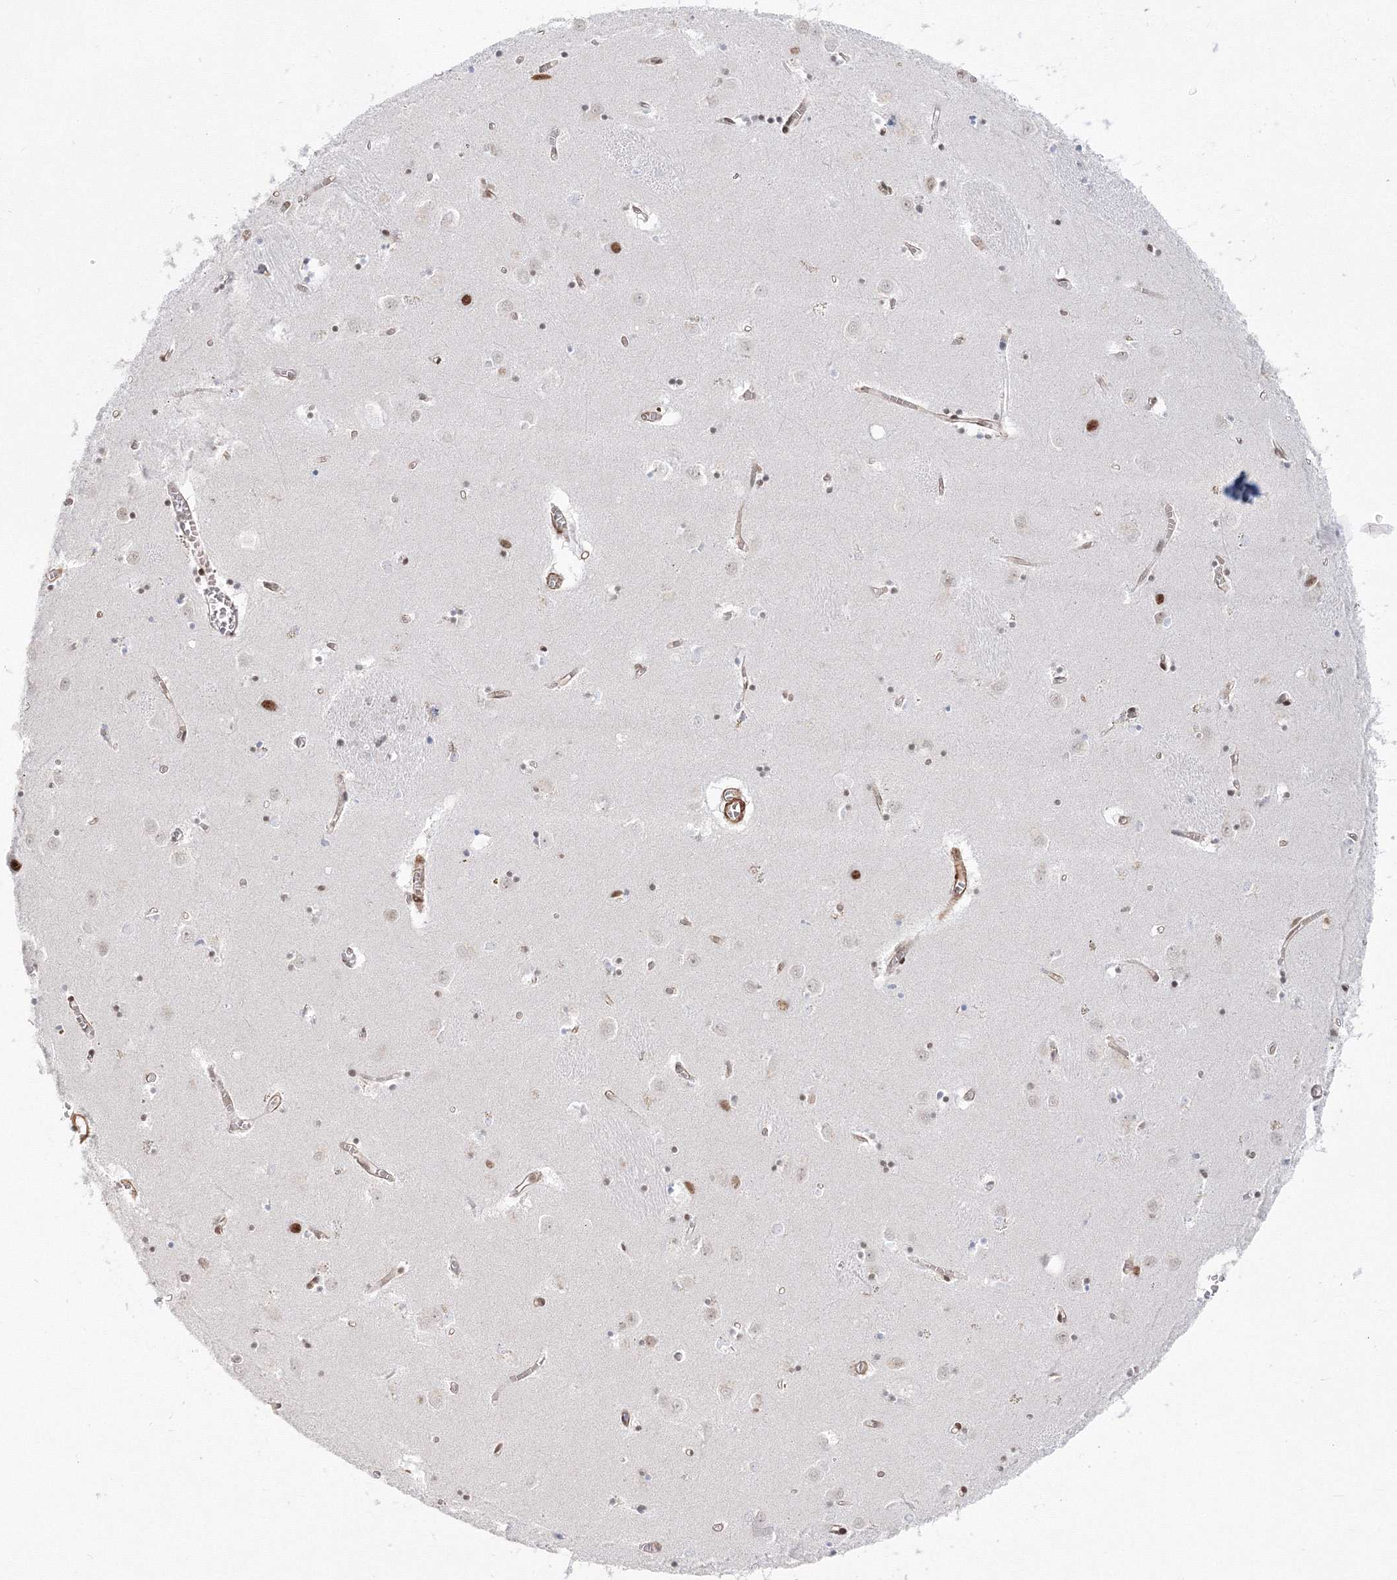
{"staining": {"intensity": "moderate", "quantity": ">75%", "location": "nuclear"}, "tissue": "caudate", "cell_type": "Glial cells", "image_type": "normal", "snomed": [{"axis": "morphology", "description": "Normal tissue, NOS"}, {"axis": "topography", "description": "Lateral ventricle wall"}], "caption": "Immunohistochemical staining of normal human caudate exhibits >75% levels of moderate nuclear protein positivity in about >75% of glial cells. (Brightfield microscopy of DAB IHC at high magnification).", "gene": "ZNF638", "patient": {"sex": "male", "age": 70}}